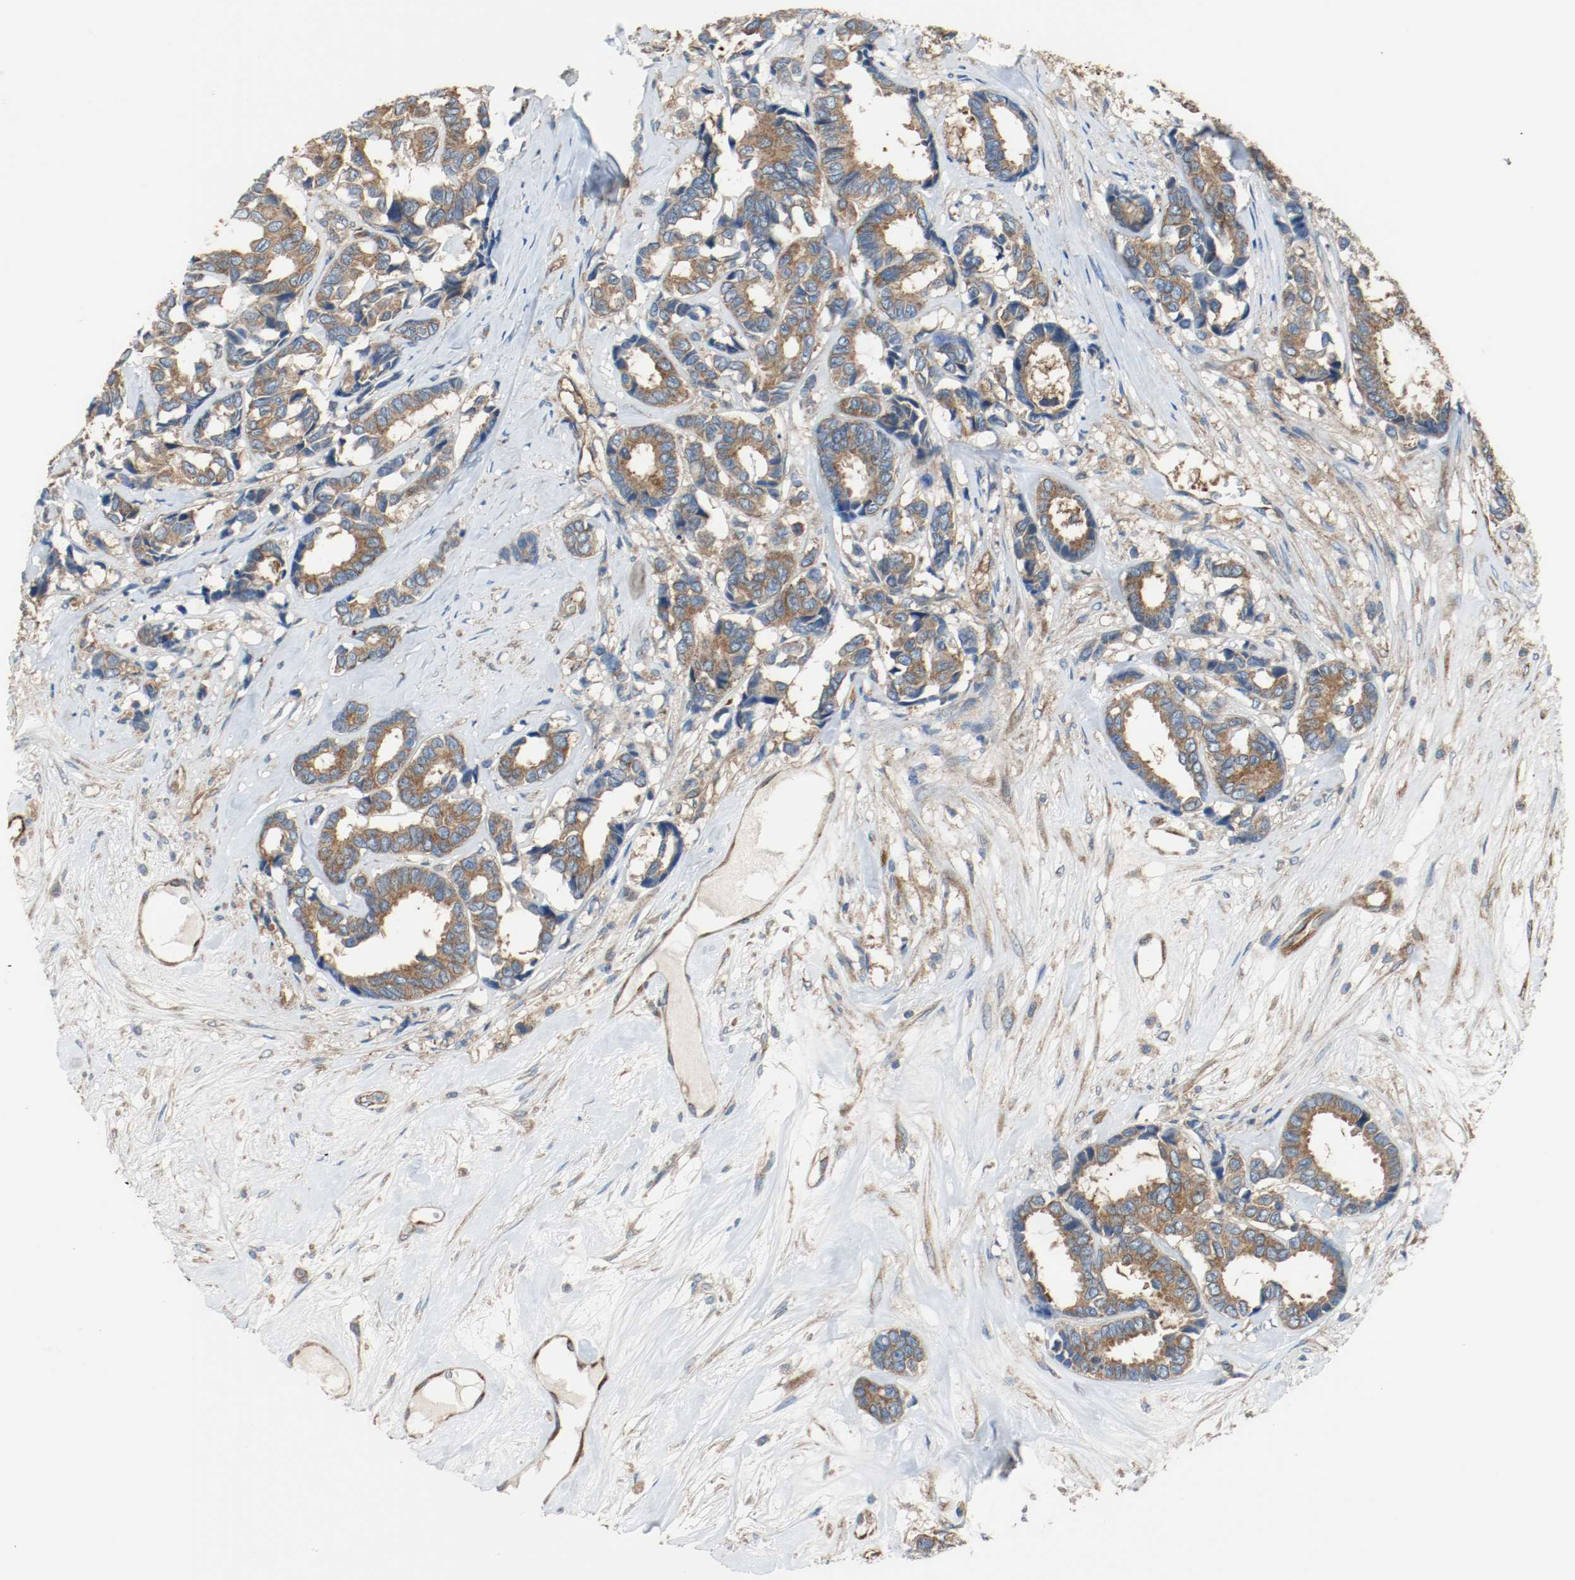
{"staining": {"intensity": "moderate", "quantity": ">75%", "location": "cytoplasmic/membranous"}, "tissue": "breast cancer", "cell_type": "Tumor cells", "image_type": "cancer", "snomed": [{"axis": "morphology", "description": "Duct carcinoma"}, {"axis": "topography", "description": "Breast"}], "caption": "Human breast cancer stained with a brown dye exhibits moderate cytoplasmic/membranous positive expression in approximately >75% of tumor cells.", "gene": "TUBA3D", "patient": {"sex": "female", "age": 87}}